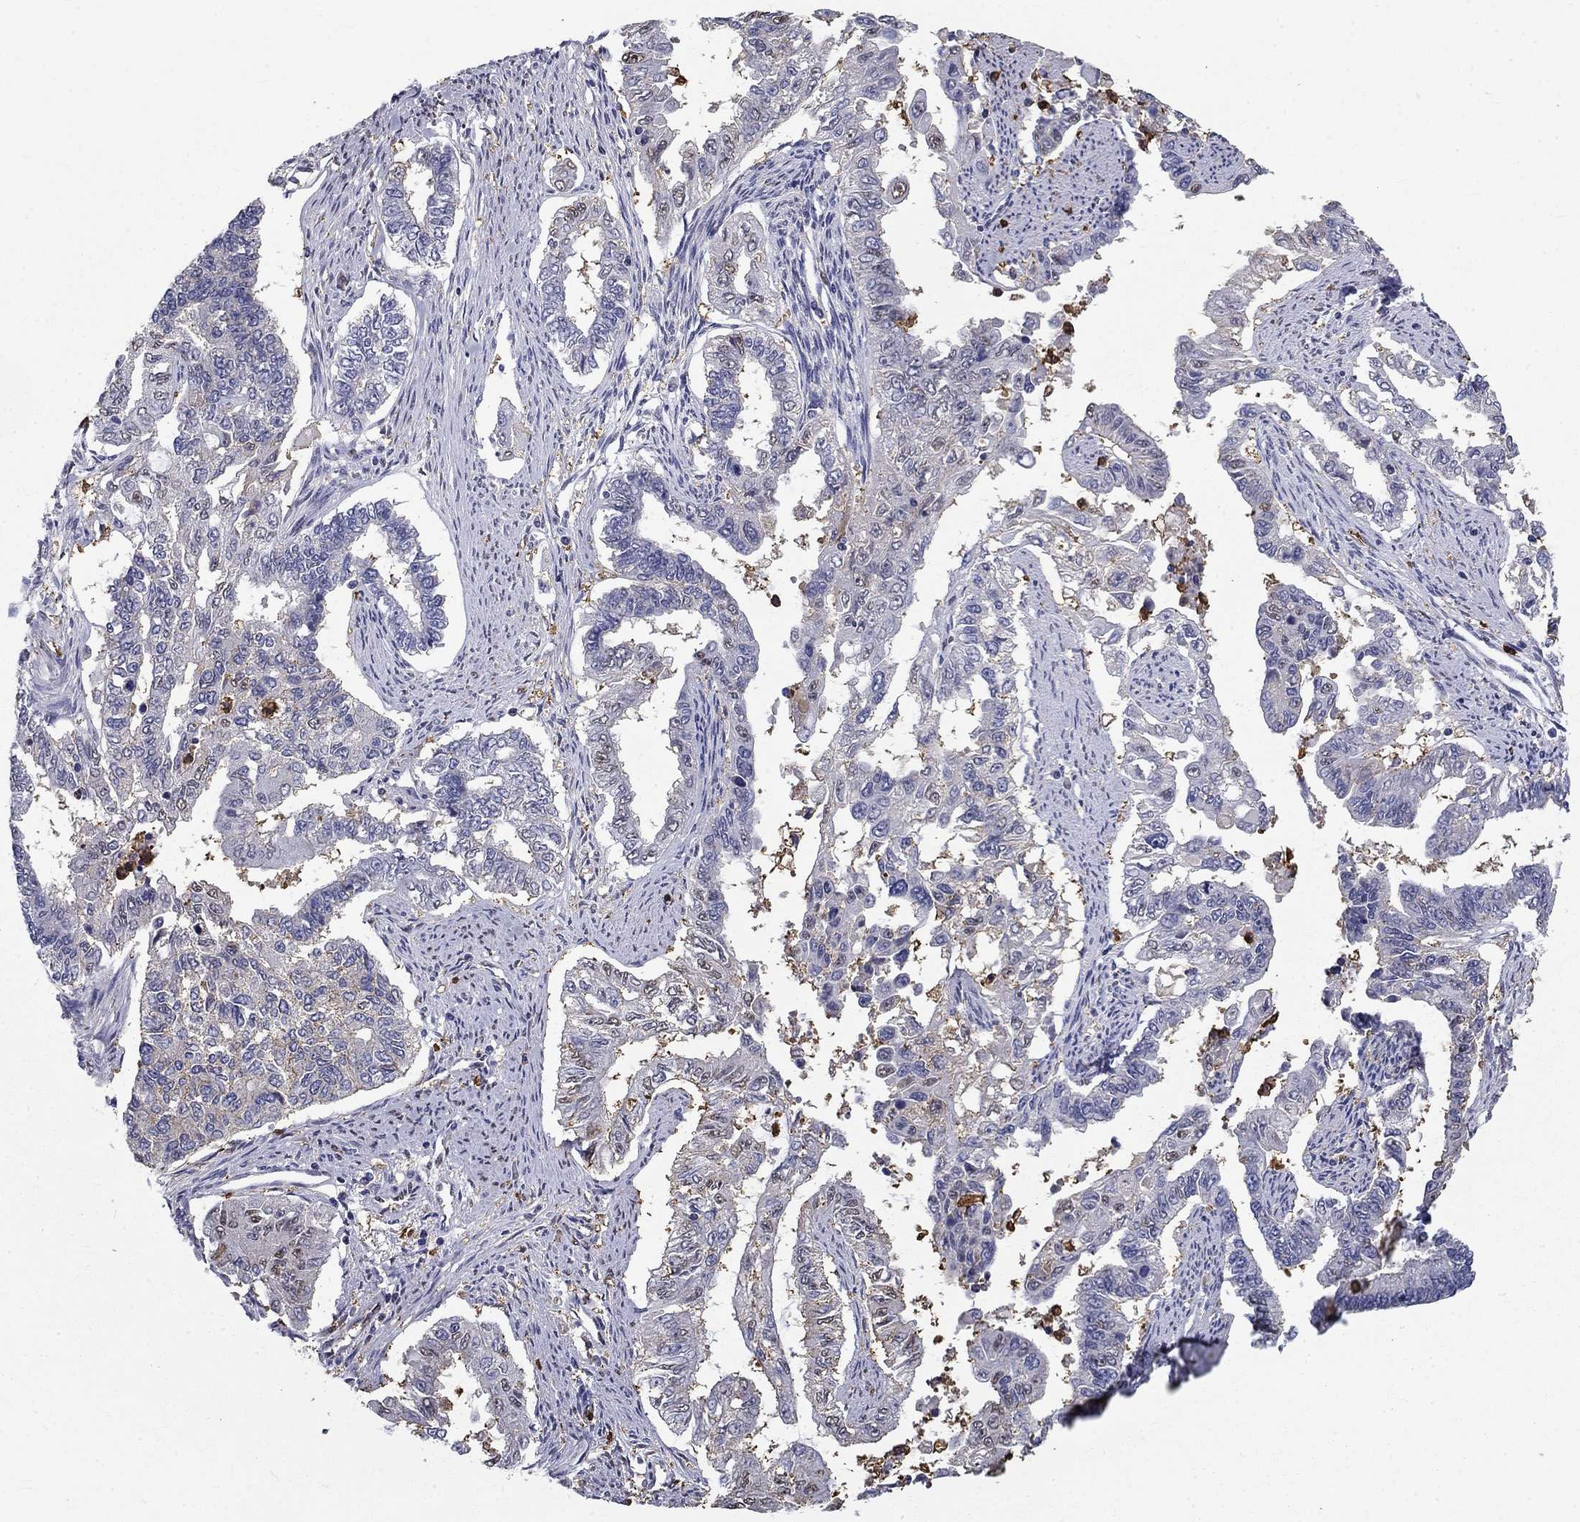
{"staining": {"intensity": "negative", "quantity": "none", "location": "none"}, "tissue": "endometrial cancer", "cell_type": "Tumor cells", "image_type": "cancer", "snomed": [{"axis": "morphology", "description": "Adenocarcinoma, NOS"}, {"axis": "topography", "description": "Uterus"}], "caption": "Photomicrograph shows no protein staining in tumor cells of endometrial adenocarcinoma tissue. (DAB immunohistochemistry (IHC) visualized using brightfield microscopy, high magnification).", "gene": "IGSF8", "patient": {"sex": "female", "age": 59}}